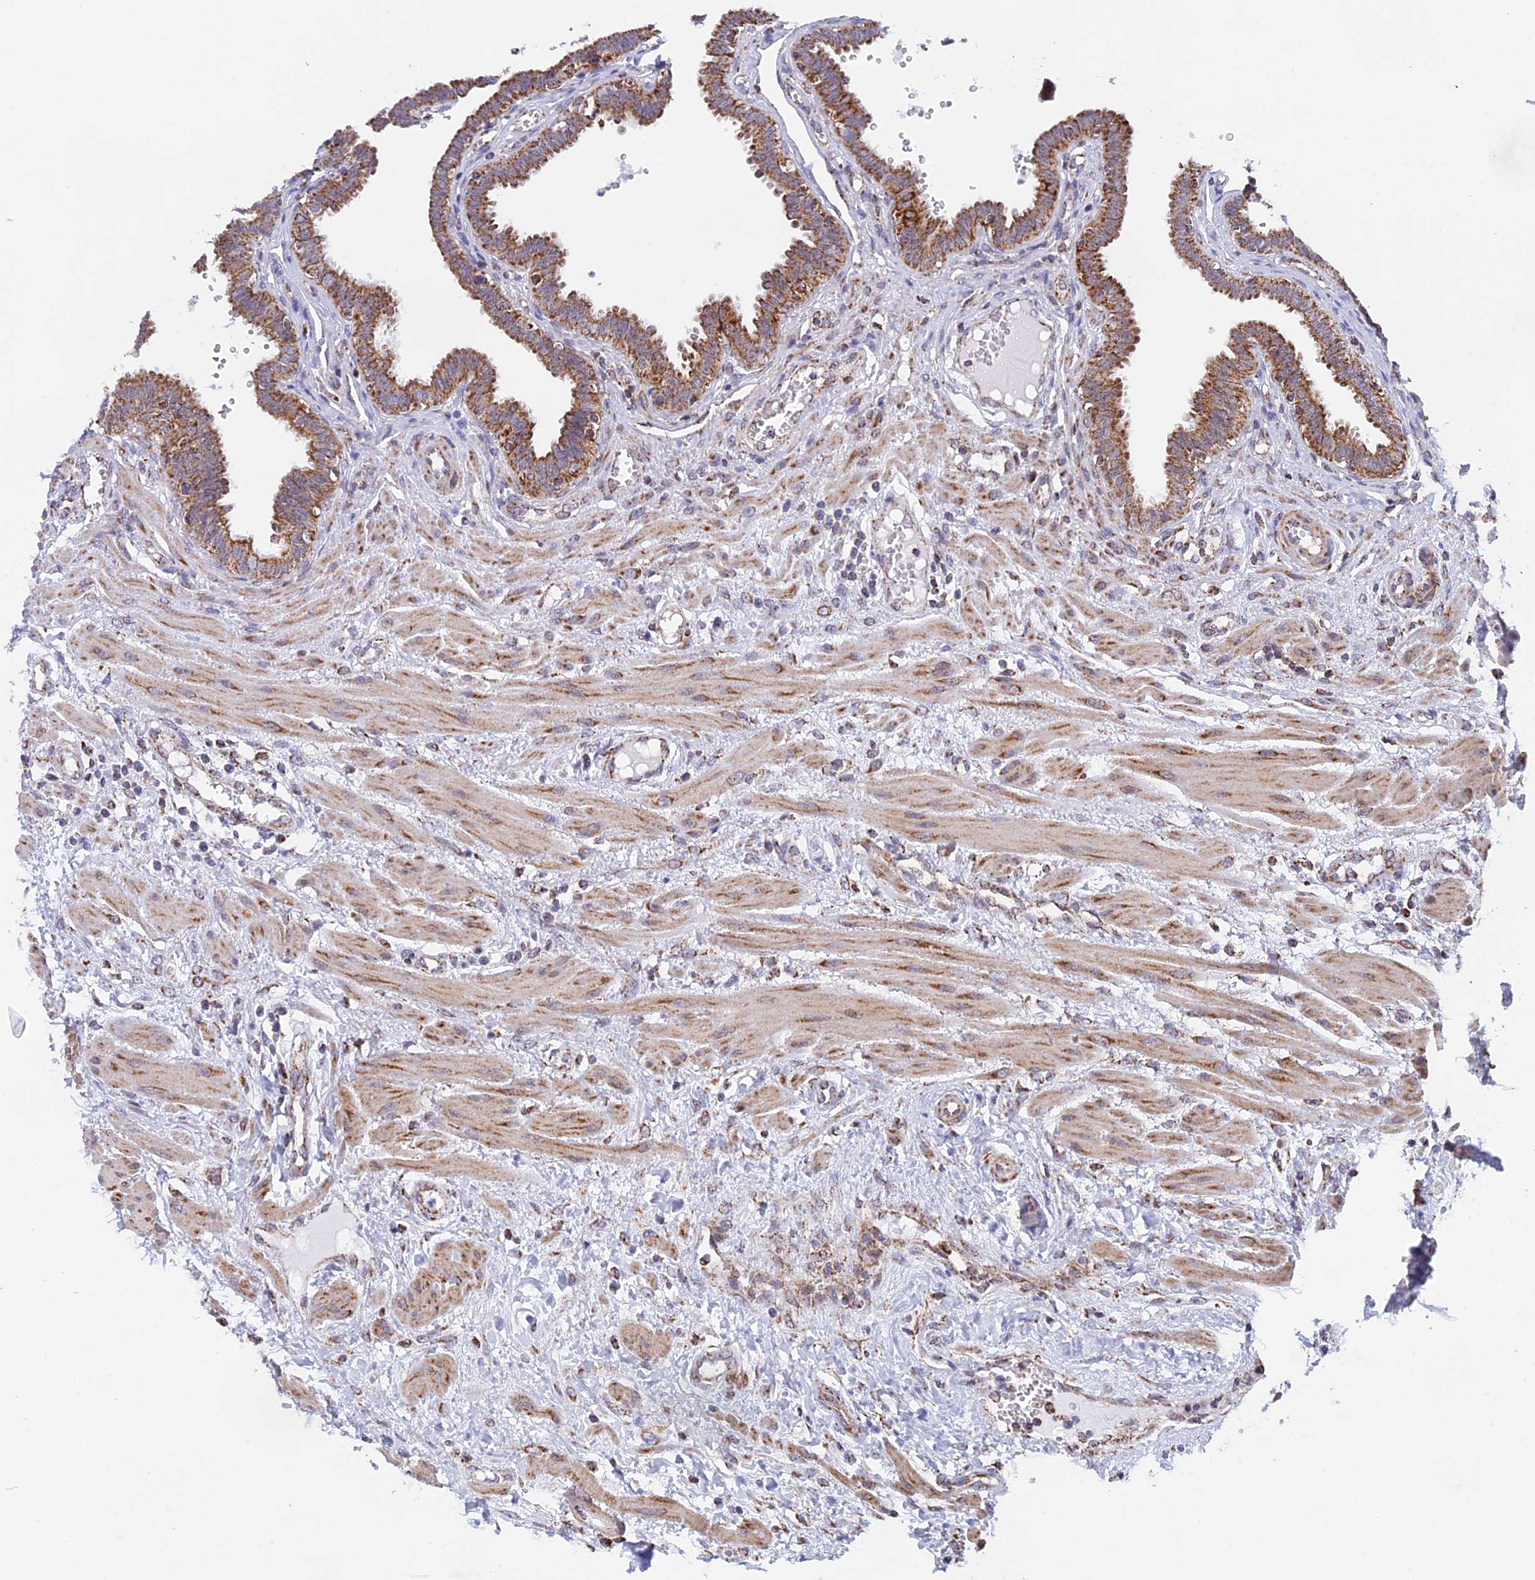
{"staining": {"intensity": "moderate", "quantity": ">75%", "location": "cytoplasmic/membranous"}, "tissue": "fallopian tube", "cell_type": "Glandular cells", "image_type": "normal", "snomed": [{"axis": "morphology", "description": "Normal tissue, NOS"}, {"axis": "topography", "description": "Fallopian tube"}], "caption": "Glandular cells show moderate cytoplasmic/membranous expression in about >75% of cells in normal fallopian tube.", "gene": "CDC16", "patient": {"sex": "female", "age": 32}}